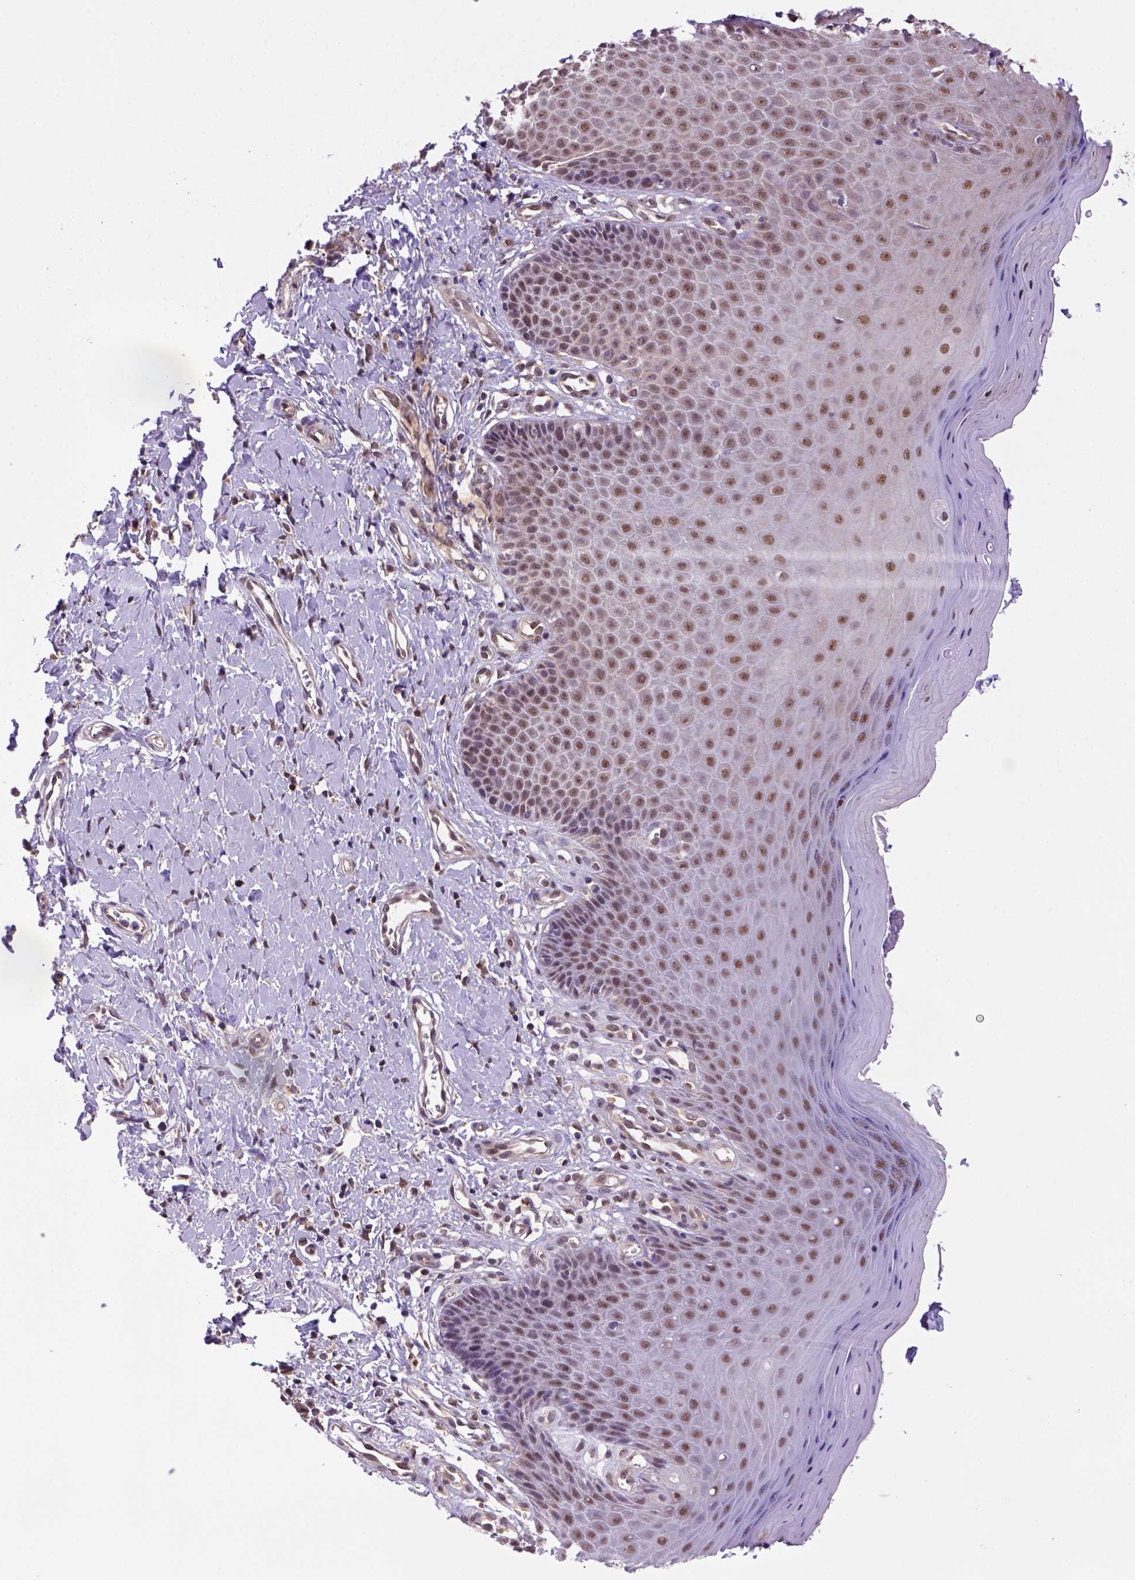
{"staining": {"intensity": "moderate", "quantity": ">75%", "location": "nuclear"}, "tissue": "vagina", "cell_type": "Squamous epithelial cells", "image_type": "normal", "snomed": [{"axis": "morphology", "description": "Normal tissue, NOS"}, {"axis": "topography", "description": "Vagina"}], "caption": "Immunohistochemical staining of benign vagina demonstrates moderate nuclear protein staining in approximately >75% of squamous epithelial cells. The protein of interest is stained brown, and the nuclei are stained in blue (DAB IHC with brightfield microscopy, high magnification).", "gene": "PSMC2", "patient": {"sex": "female", "age": 83}}